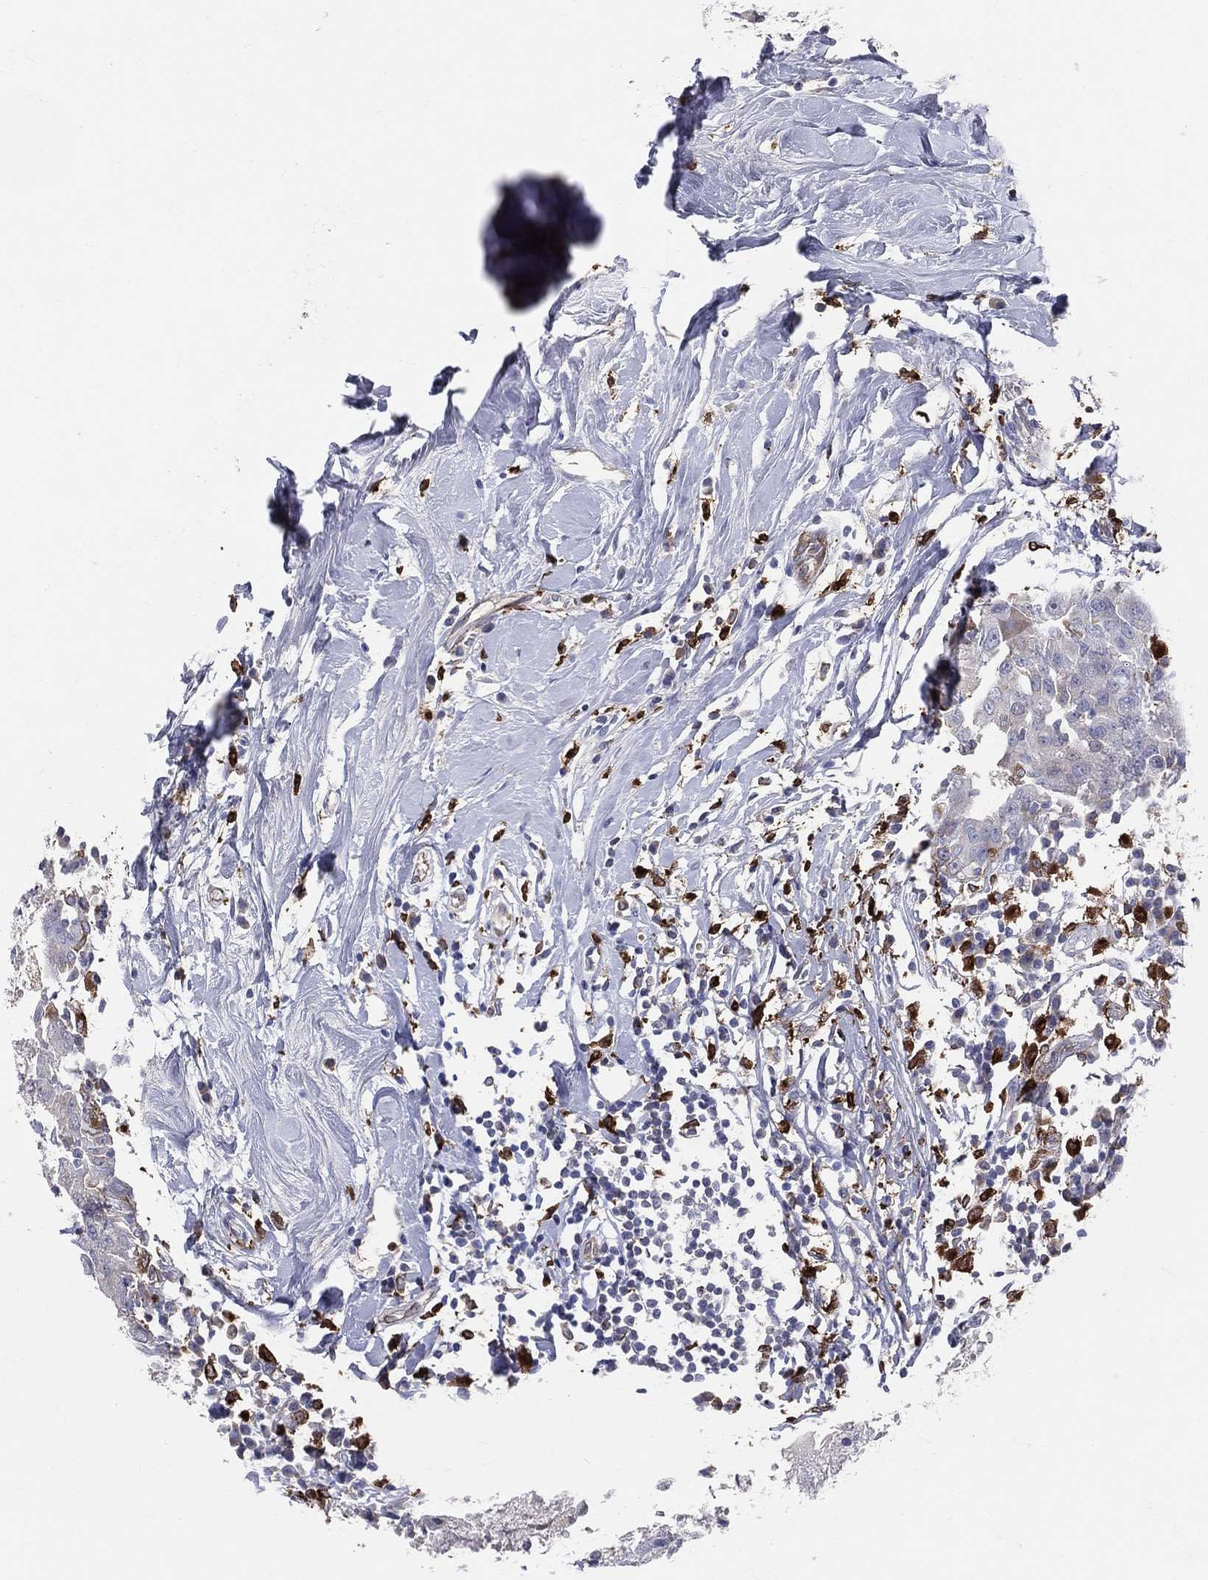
{"staining": {"intensity": "negative", "quantity": "none", "location": "none"}, "tissue": "breast cancer", "cell_type": "Tumor cells", "image_type": "cancer", "snomed": [{"axis": "morphology", "description": "Duct carcinoma"}, {"axis": "topography", "description": "Breast"}], "caption": "A high-resolution image shows IHC staining of breast cancer, which demonstrates no significant expression in tumor cells. (DAB immunohistochemistry (IHC) visualized using brightfield microscopy, high magnification).", "gene": "CD74", "patient": {"sex": "female", "age": 27}}